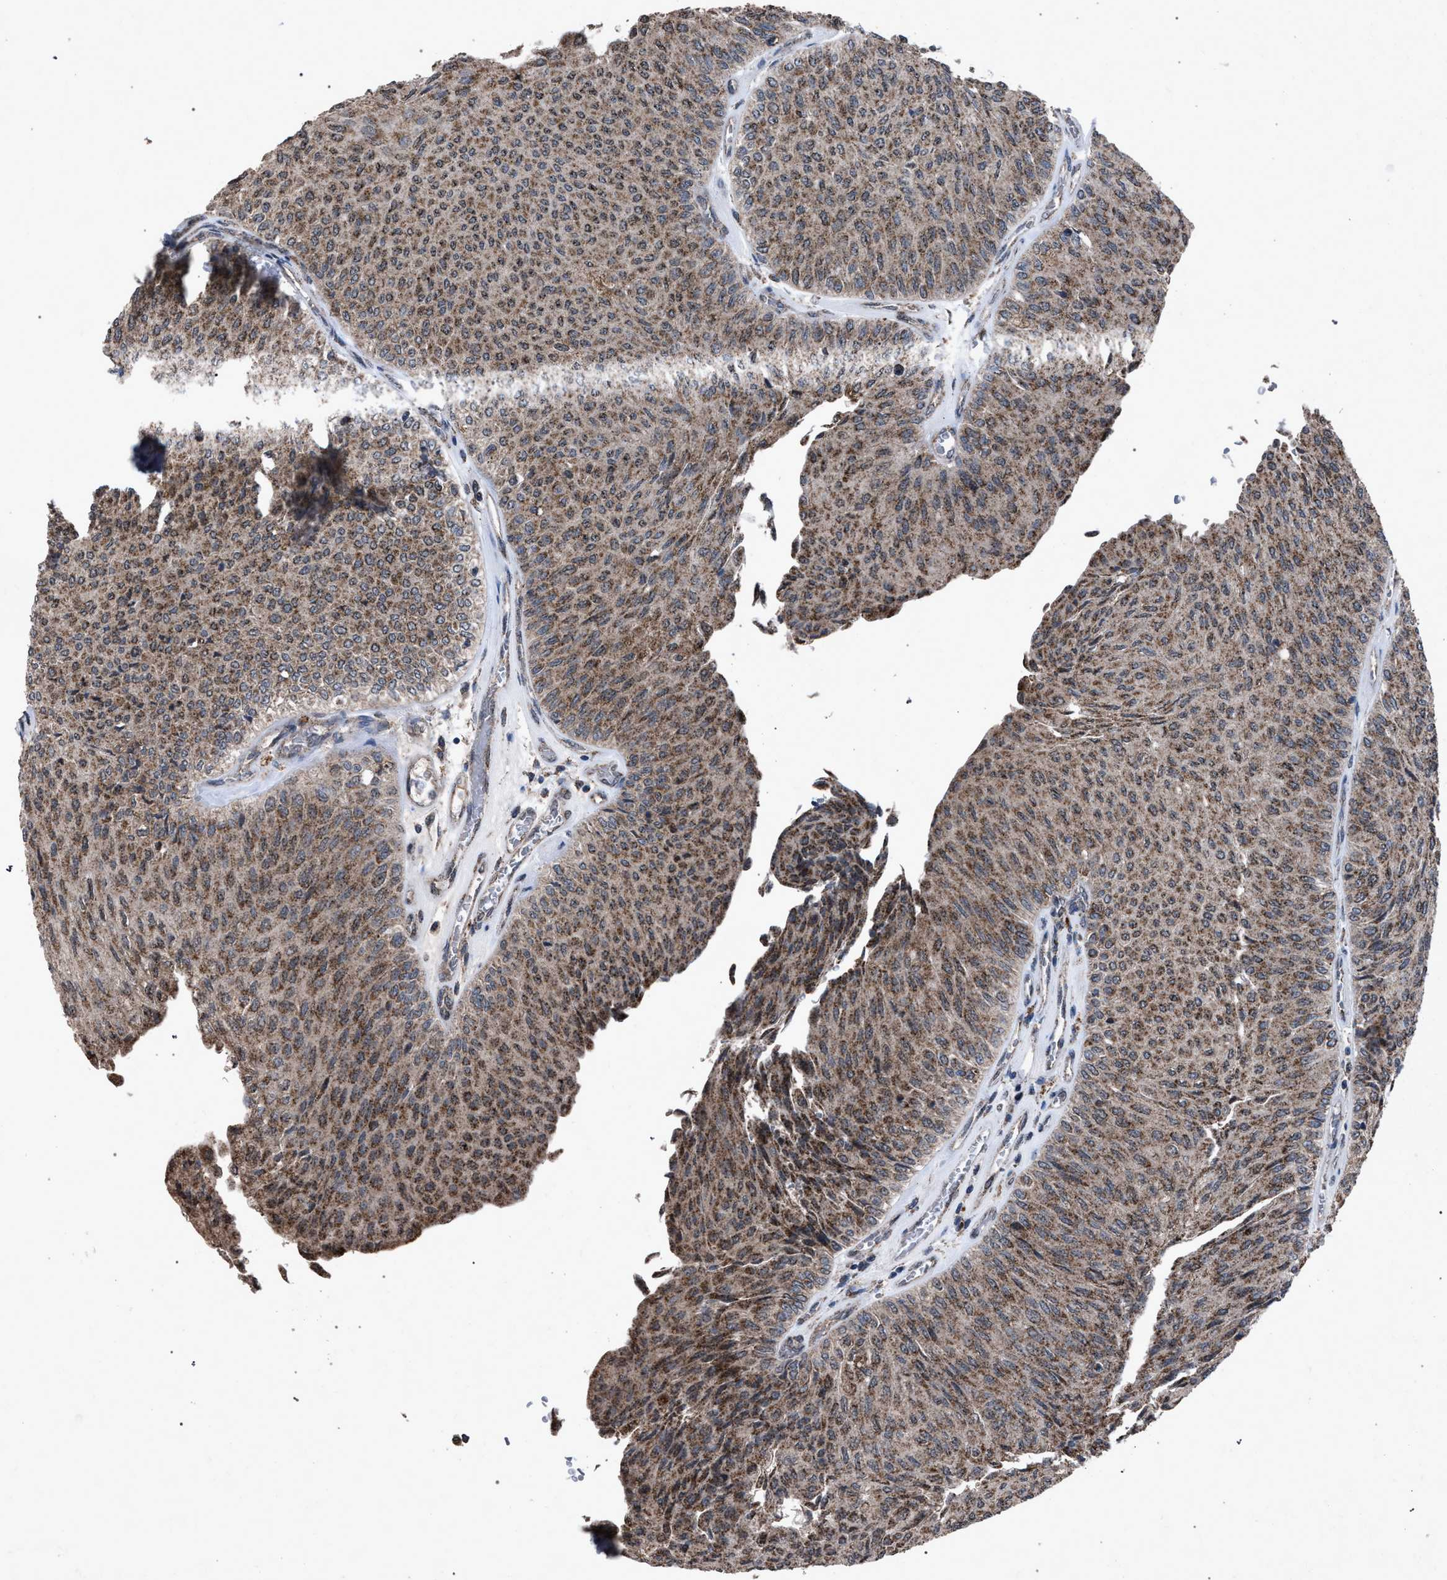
{"staining": {"intensity": "moderate", "quantity": ">75%", "location": "cytoplasmic/membranous"}, "tissue": "urothelial cancer", "cell_type": "Tumor cells", "image_type": "cancer", "snomed": [{"axis": "morphology", "description": "Urothelial carcinoma, Low grade"}, {"axis": "topography", "description": "Urinary bladder"}], "caption": "Immunohistochemistry (IHC) (DAB (3,3'-diaminobenzidine)) staining of low-grade urothelial carcinoma exhibits moderate cytoplasmic/membranous protein staining in about >75% of tumor cells. The staining is performed using DAB brown chromogen to label protein expression. The nuclei are counter-stained blue using hematoxylin.", "gene": "HSD17B4", "patient": {"sex": "male", "age": 78}}